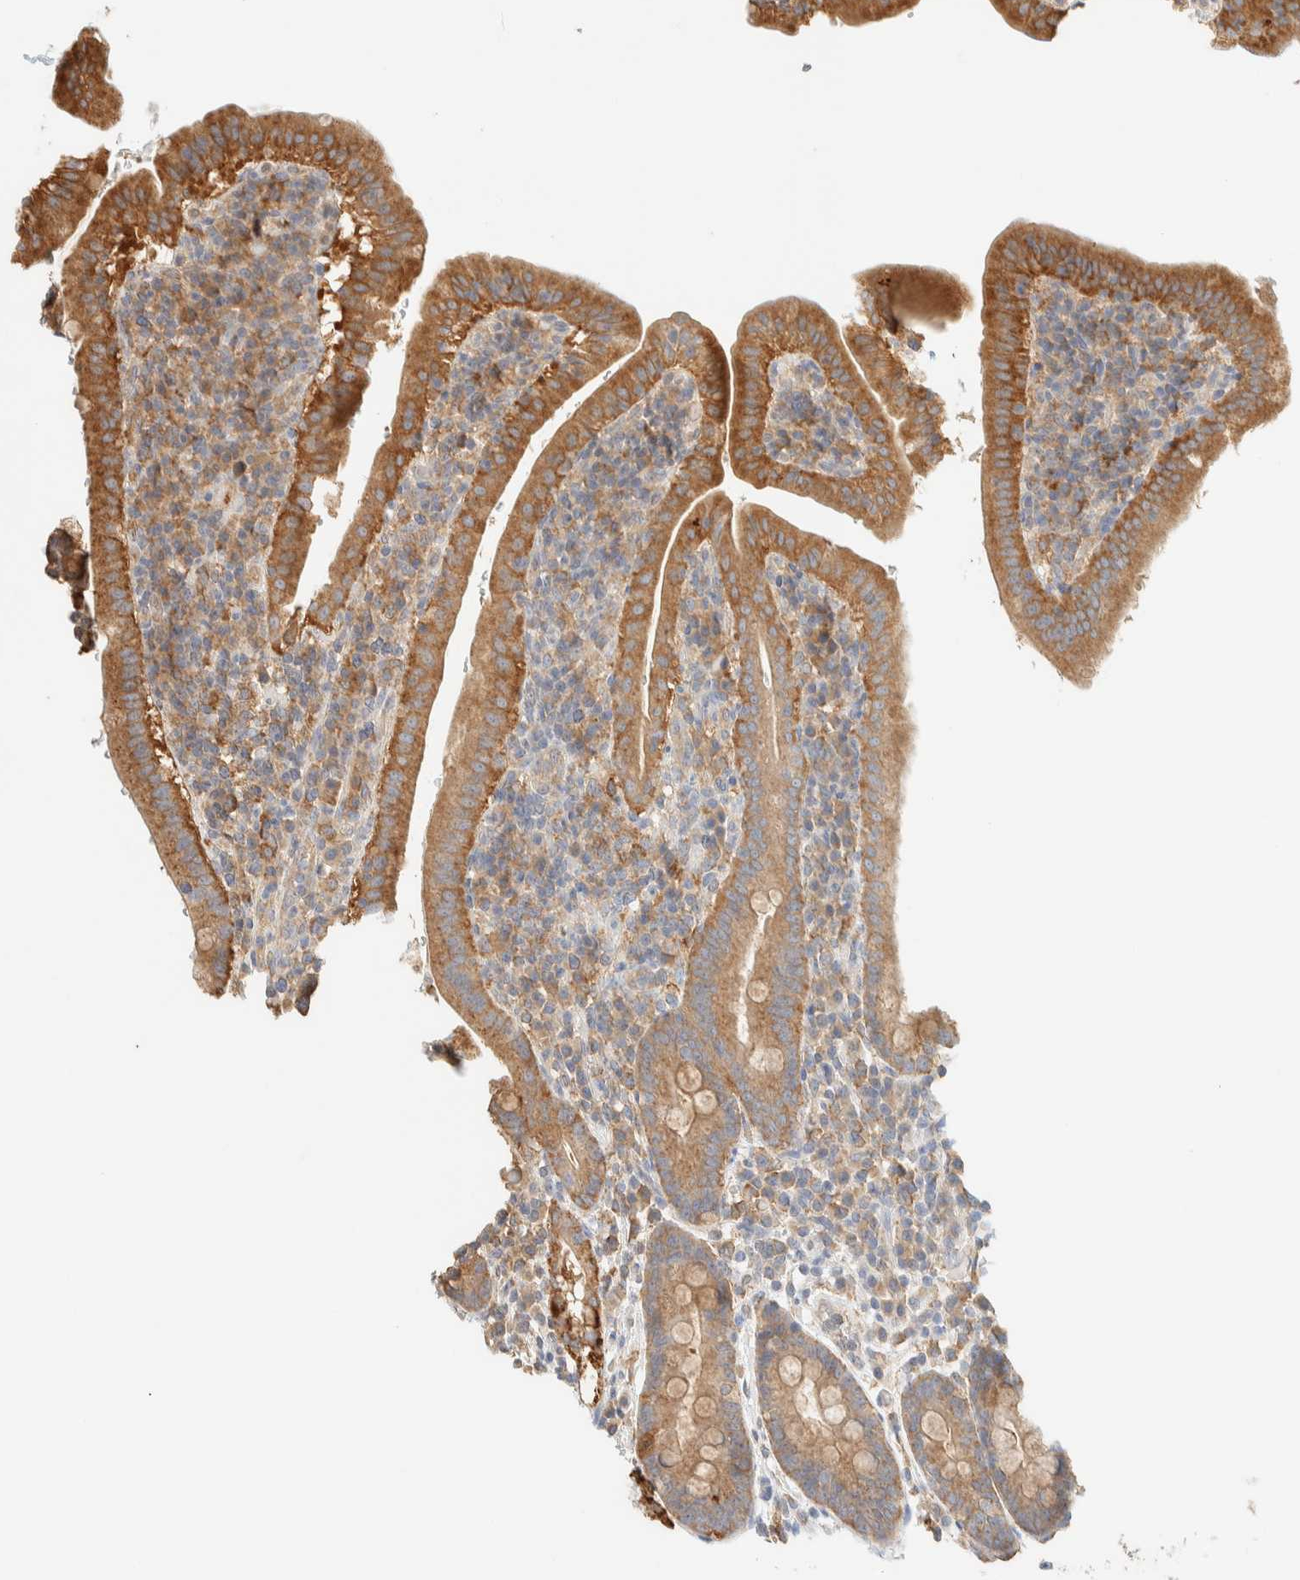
{"staining": {"intensity": "moderate", "quantity": ">75%", "location": "cytoplasmic/membranous"}, "tissue": "duodenum", "cell_type": "Glandular cells", "image_type": "normal", "snomed": [{"axis": "morphology", "description": "Normal tissue, NOS"}, {"axis": "morphology", "description": "Adenocarcinoma, NOS"}, {"axis": "topography", "description": "Pancreas"}, {"axis": "topography", "description": "Duodenum"}], "caption": "Protein expression by immunohistochemistry reveals moderate cytoplasmic/membranous expression in approximately >75% of glandular cells in benign duodenum. (DAB (3,3'-diaminobenzidine) = brown stain, brightfield microscopy at high magnification).", "gene": "TBC1D8B", "patient": {"sex": "male", "age": 50}}